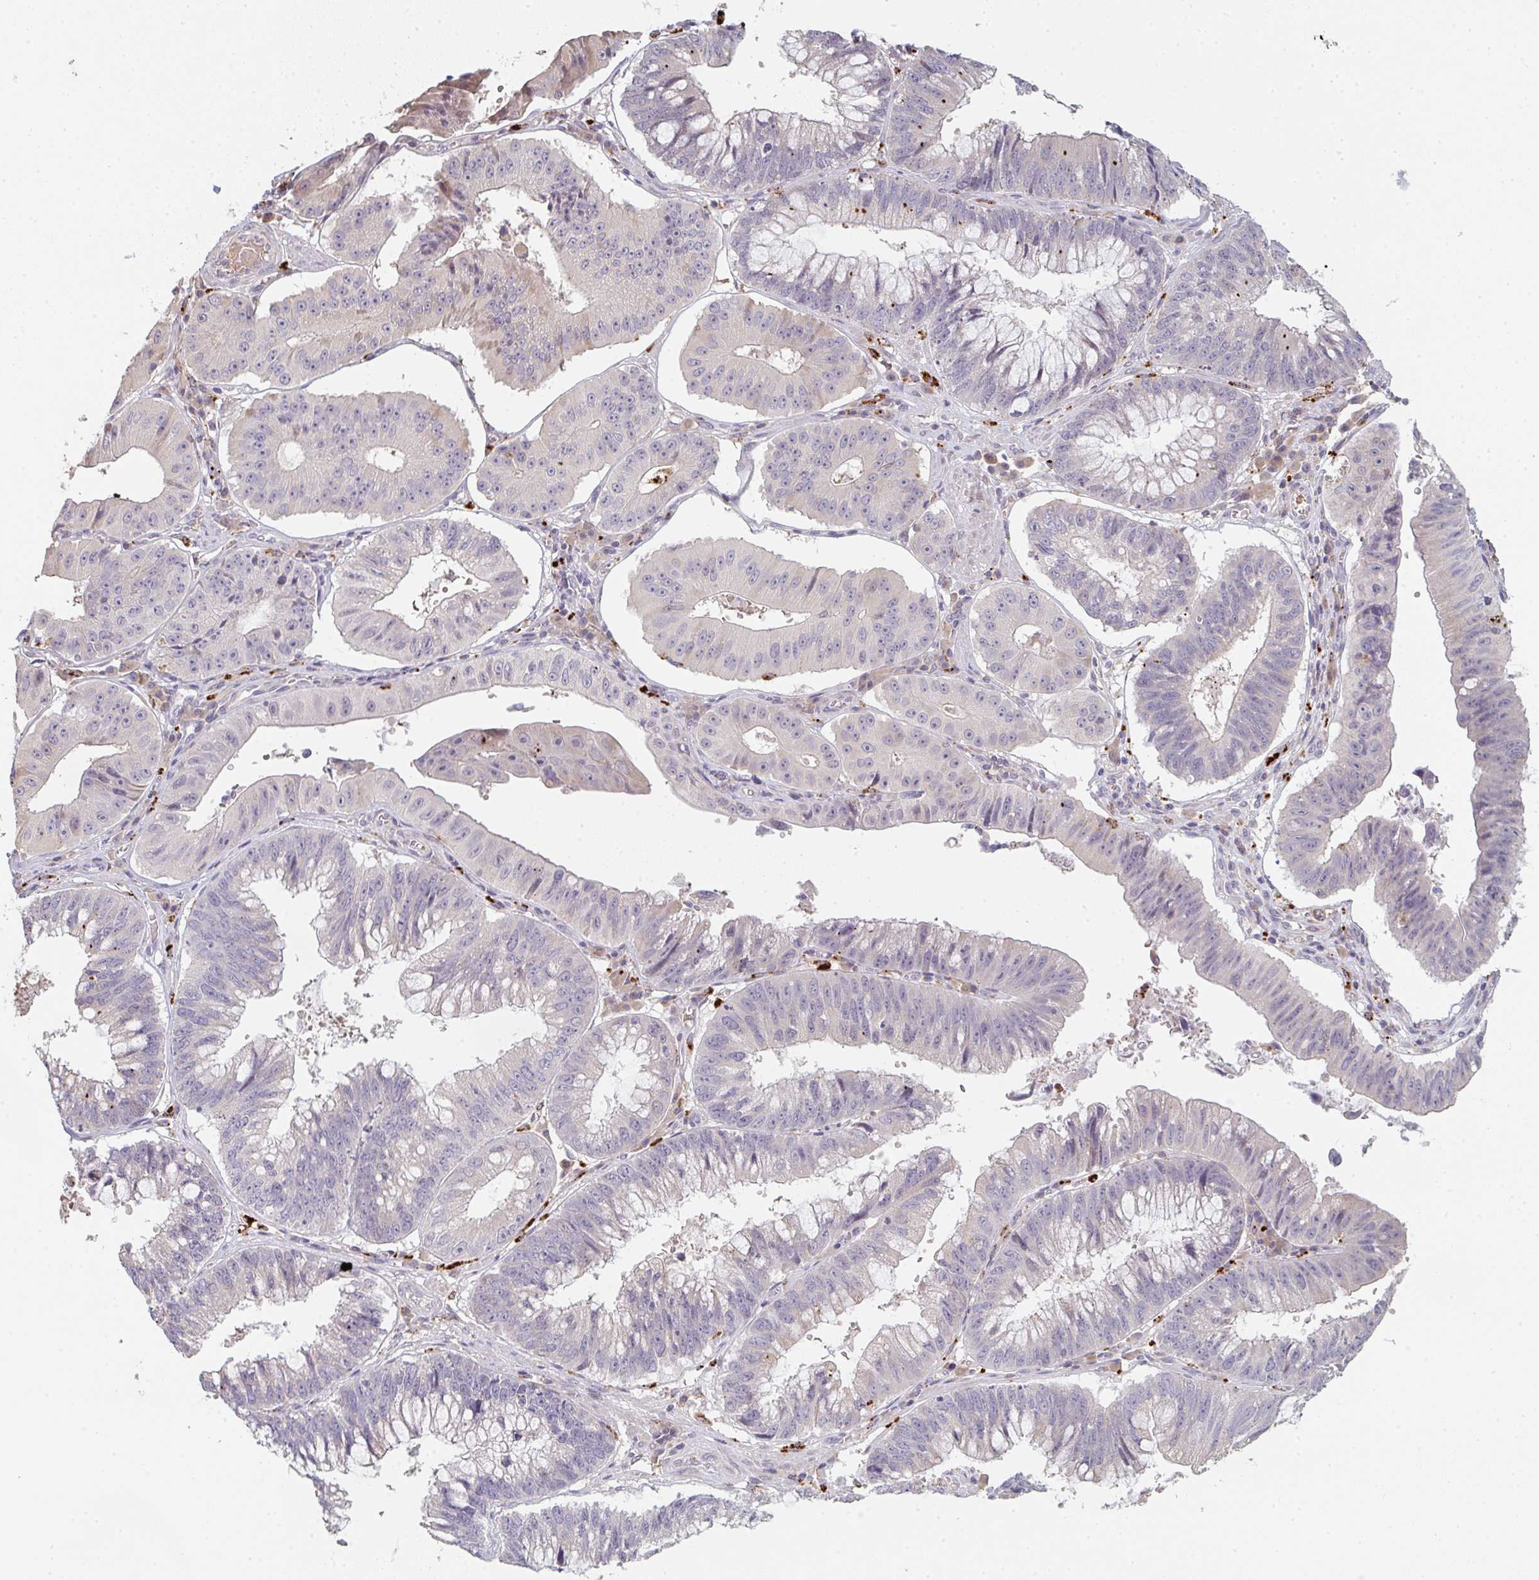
{"staining": {"intensity": "negative", "quantity": "none", "location": "none"}, "tissue": "stomach cancer", "cell_type": "Tumor cells", "image_type": "cancer", "snomed": [{"axis": "morphology", "description": "Adenocarcinoma, NOS"}, {"axis": "topography", "description": "Stomach"}], "caption": "The photomicrograph reveals no significant positivity in tumor cells of stomach adenocarcinoma.", "gene": "TMEM237", "patient": {"sex": "male", "age": 59}}